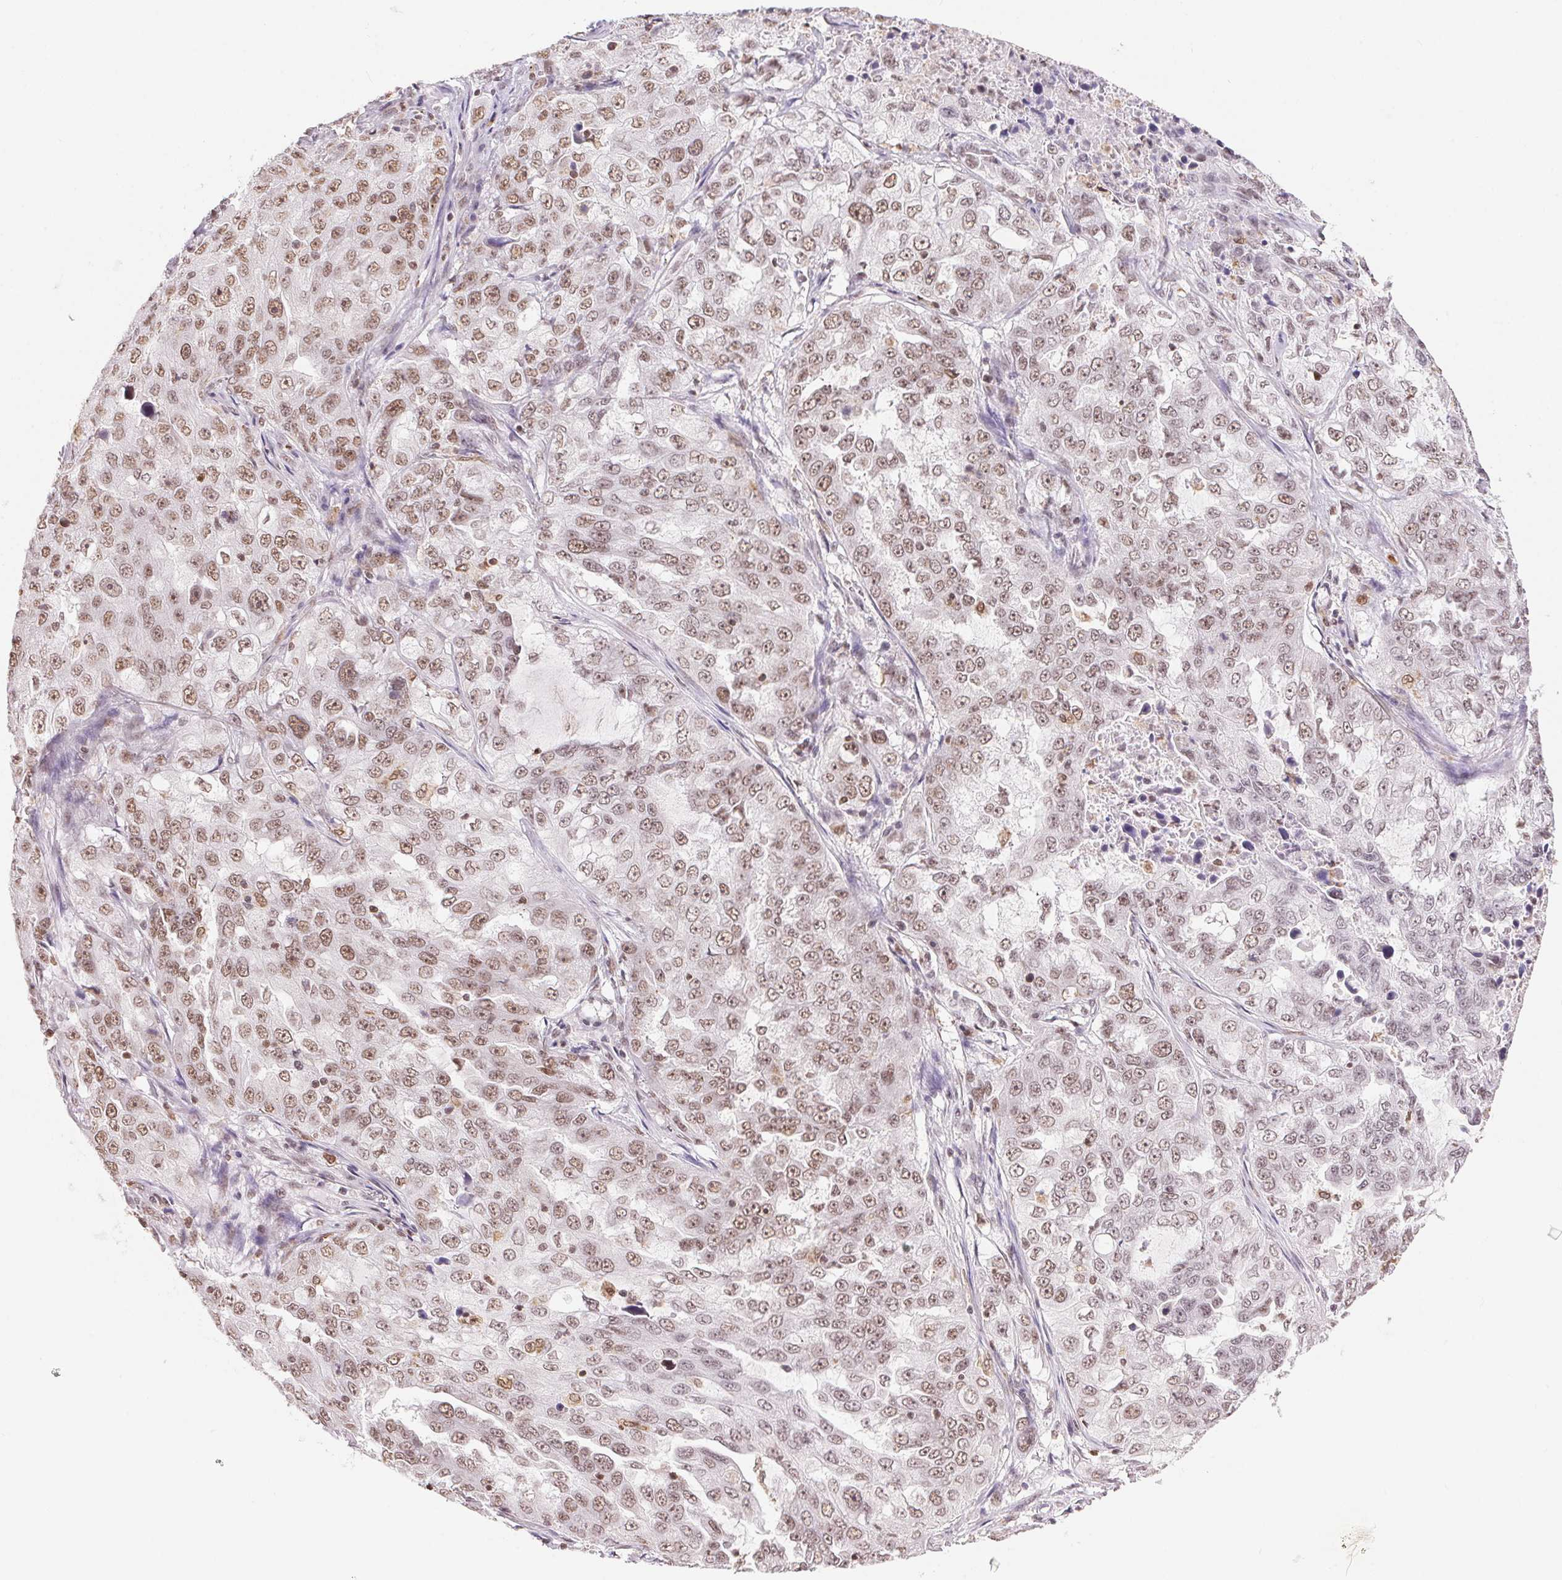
{"staining": {"intensity": "moderate", "quantity": ">75%", "location": "nuclear"}, "tissue": "lung cancer", "cell_type": "Tumor cells", "image_type": "cancer", "snomed": [{"axis": "morphology", "description": "Adenocarcinoma, NOS"}, {"axis": "topography", "description": "Lung"}], "caption": "Protein staining reveals moderate nuclear staining in approximately >75% of tumor cells in lung cancer (adenocarcinoma).", "gene": "NFE2L1", "patient": {"sex": "female", "age": 61}}